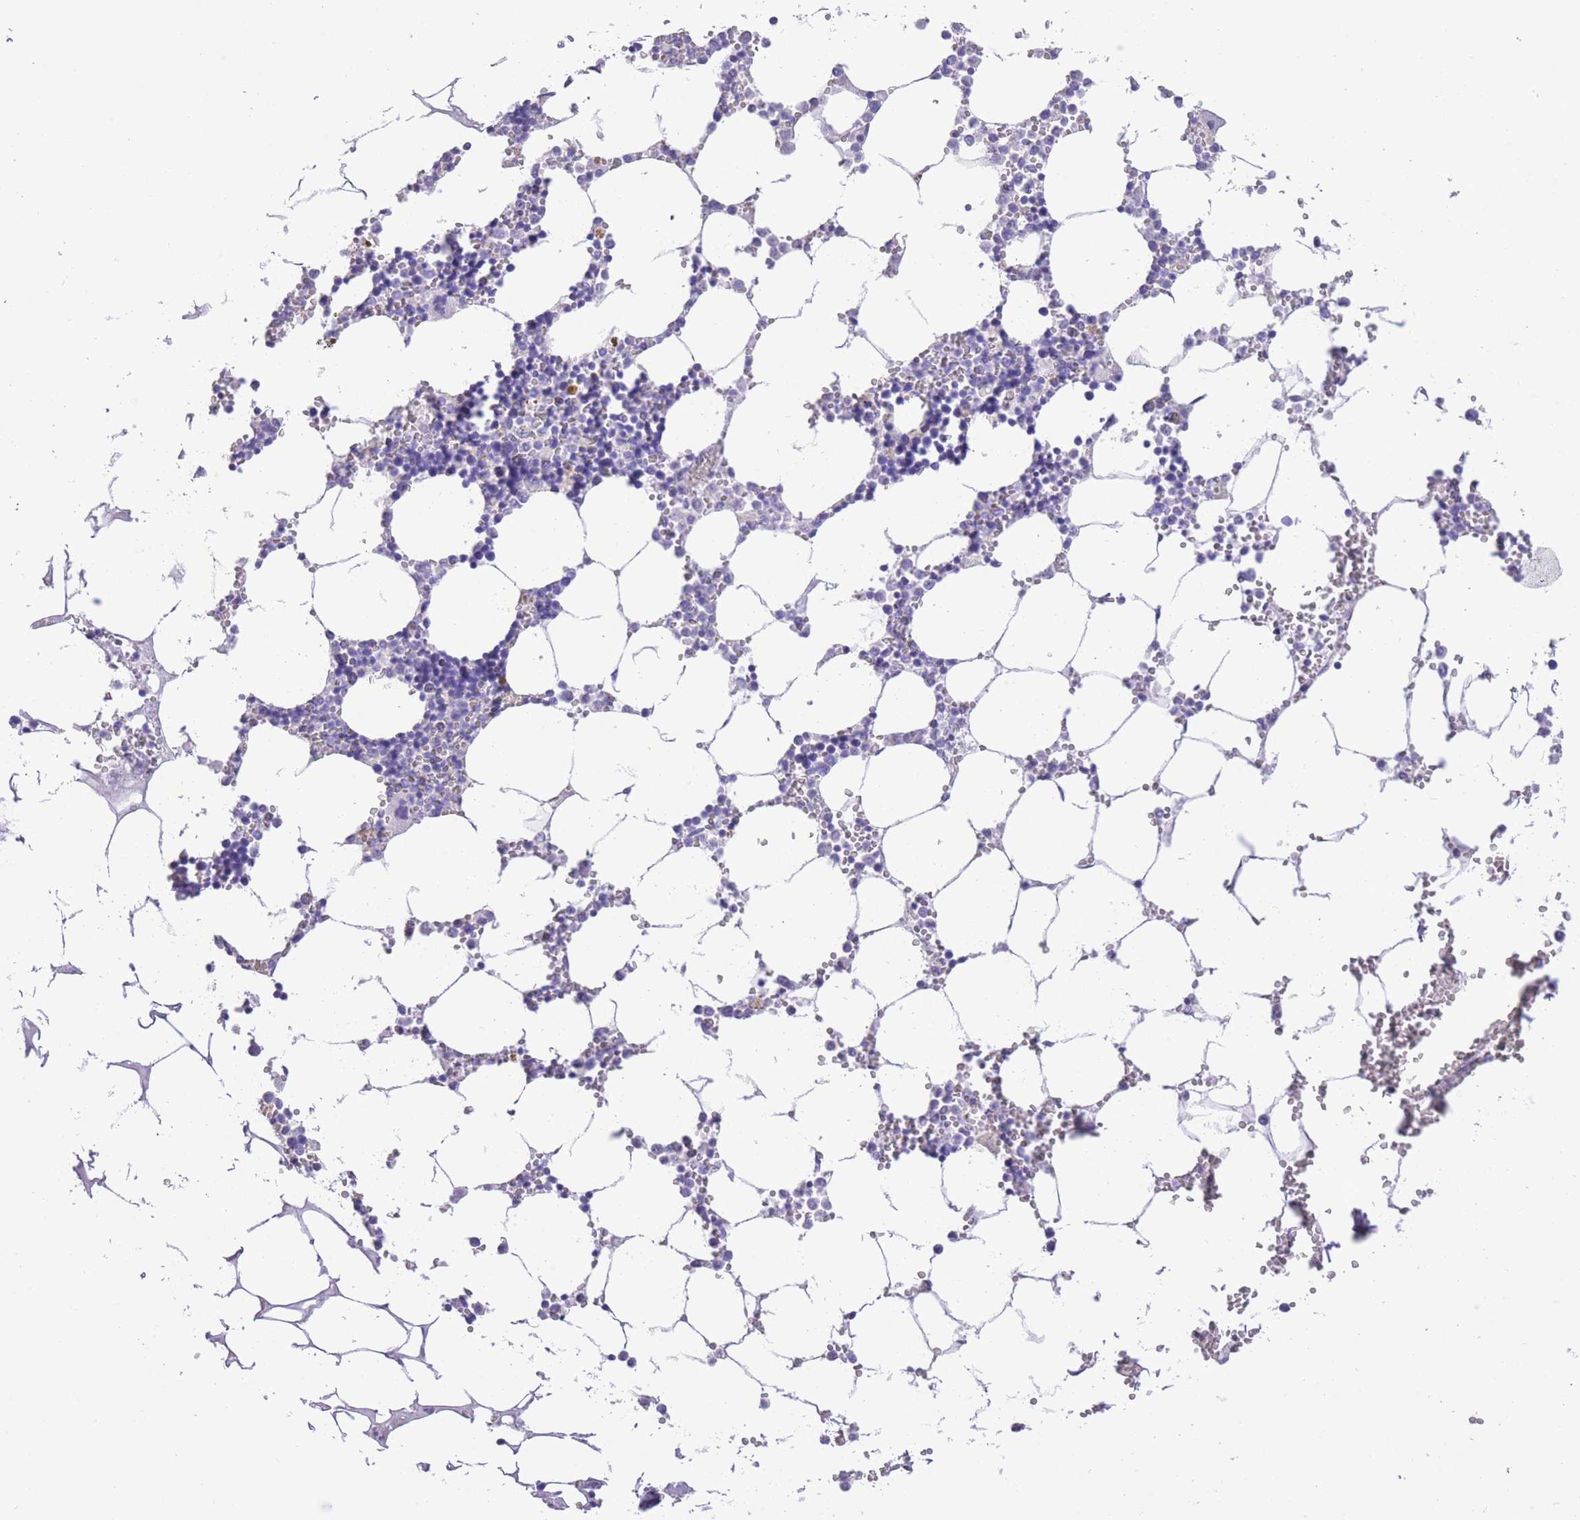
{"staining": {"intensity": "negative", "quantity": "none", "location": "none"}, "tissue": "bone marrow", "cell_type": "Hematopoietic cells", "image_type": "normal", "snomed": [{"axis": "morphology", "description": "Normal tissue, NOS"}, {"axis": "topography", "description": "Bone marrow"}], "caption": "A high-resolution photomicrograph shows IHC staining of unremarkable bone marrow, which shows no significant positivity in hematopoietic cells. The staining was performed using DAB to visualize the protein expression in brown, while the nuclei were stained in blue with hematoxylin (Magnification: 20x).", "gene": "RAI2", "patient": {"sex": "male", "age": 54}}